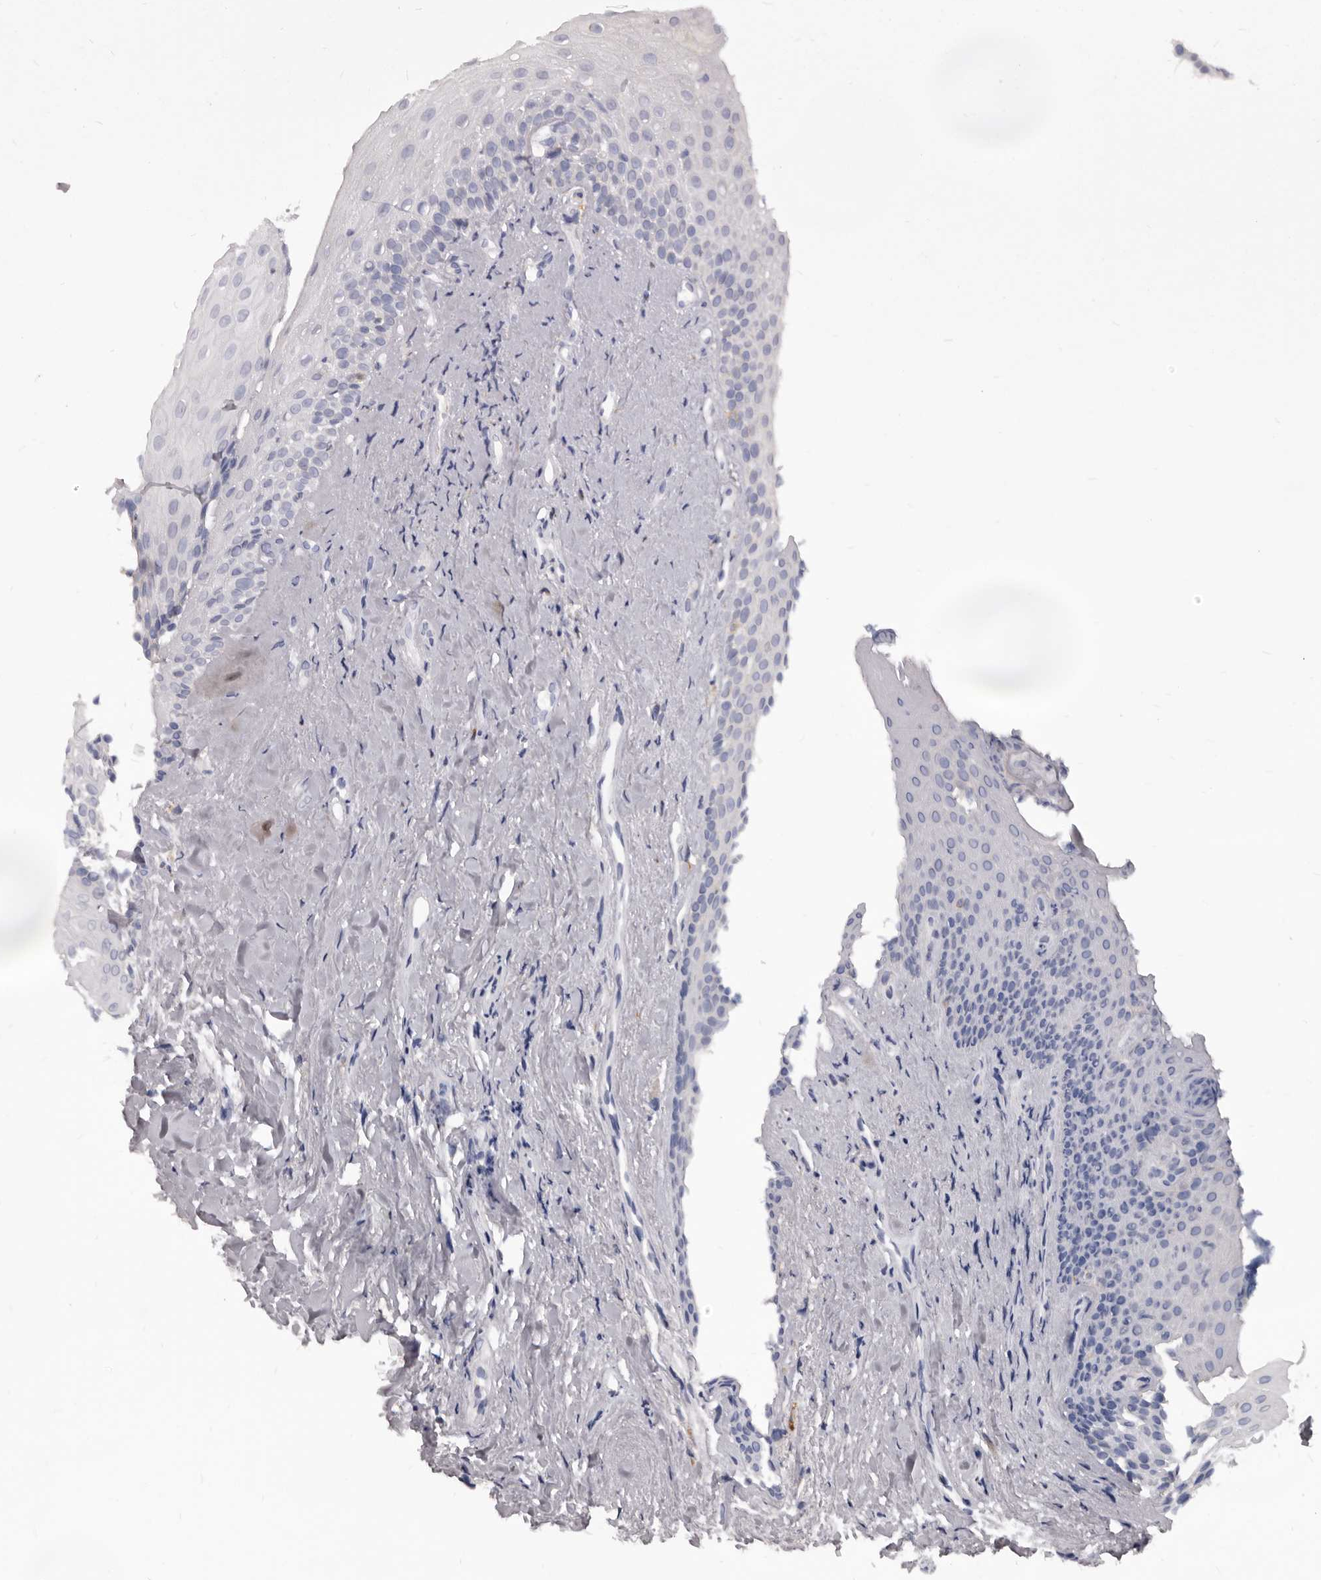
{"staining": {"intensity": "negative", "quantity": "none", "location": "none"}, "tissue": "oral mucosa", "cell_type": "Squamous epithelial cells", "image_type": "normal", "snomed": [{"axis": "morphology", "description": "Normal tissue, NOS"}, {"axis": "topography", "description": "Oral tissue"}], "caption": "The immunohistochemistry (IHC) image has no significant expression in squamous epithelial cells of oral mucosa. The staining was performed using DAB (3,3'-diaminobenzidine) to visualize the protein expression in brown, while the nuclei were stained in blue with hematoxylin (Magnification: 20x).", "gene": "PI4K2A", "patient": {"sex": "female", "age": 63}}